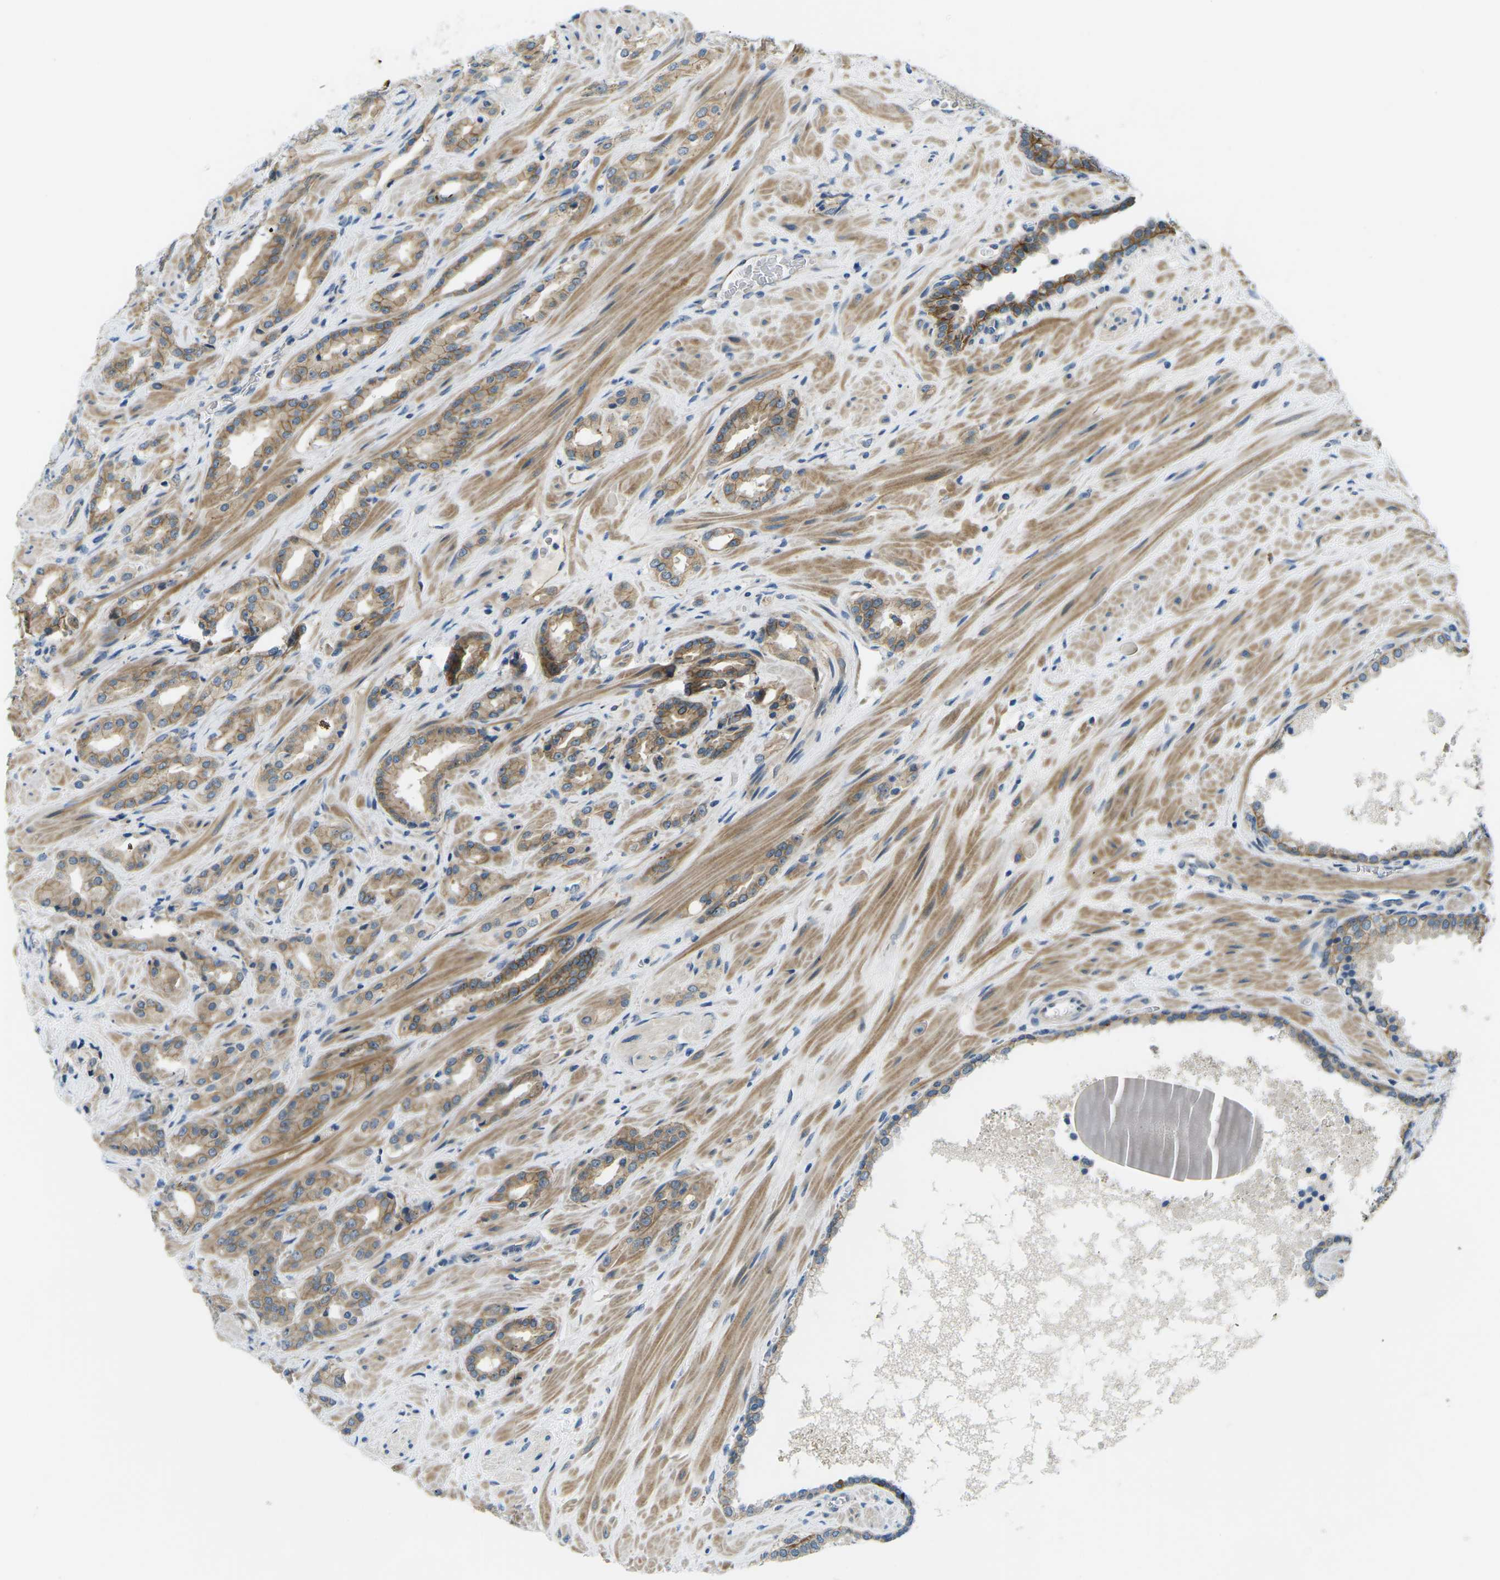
{"staining": {"intensity": "moderate", "quantity": "25%-75%", "location": "cytoplasmic/membranous"}, "tissue": "prostate cancer", "cell_type": "Tumor cells", "image_type": "cancer", "snomed": [{"axis": "morphology", "description": "Adenocarcinoma, High grade"}, {"axis": "topography", "description": "Prostate"}], "caption": "The image shows a brown stain indicating the presence of a protein in the cytoplasmic/membranous of tumor cells in prostate cancer (high-grade adenocarcinoma).", "gene": "CTNND1", "patient": {"sex": "male", "age": 64}}